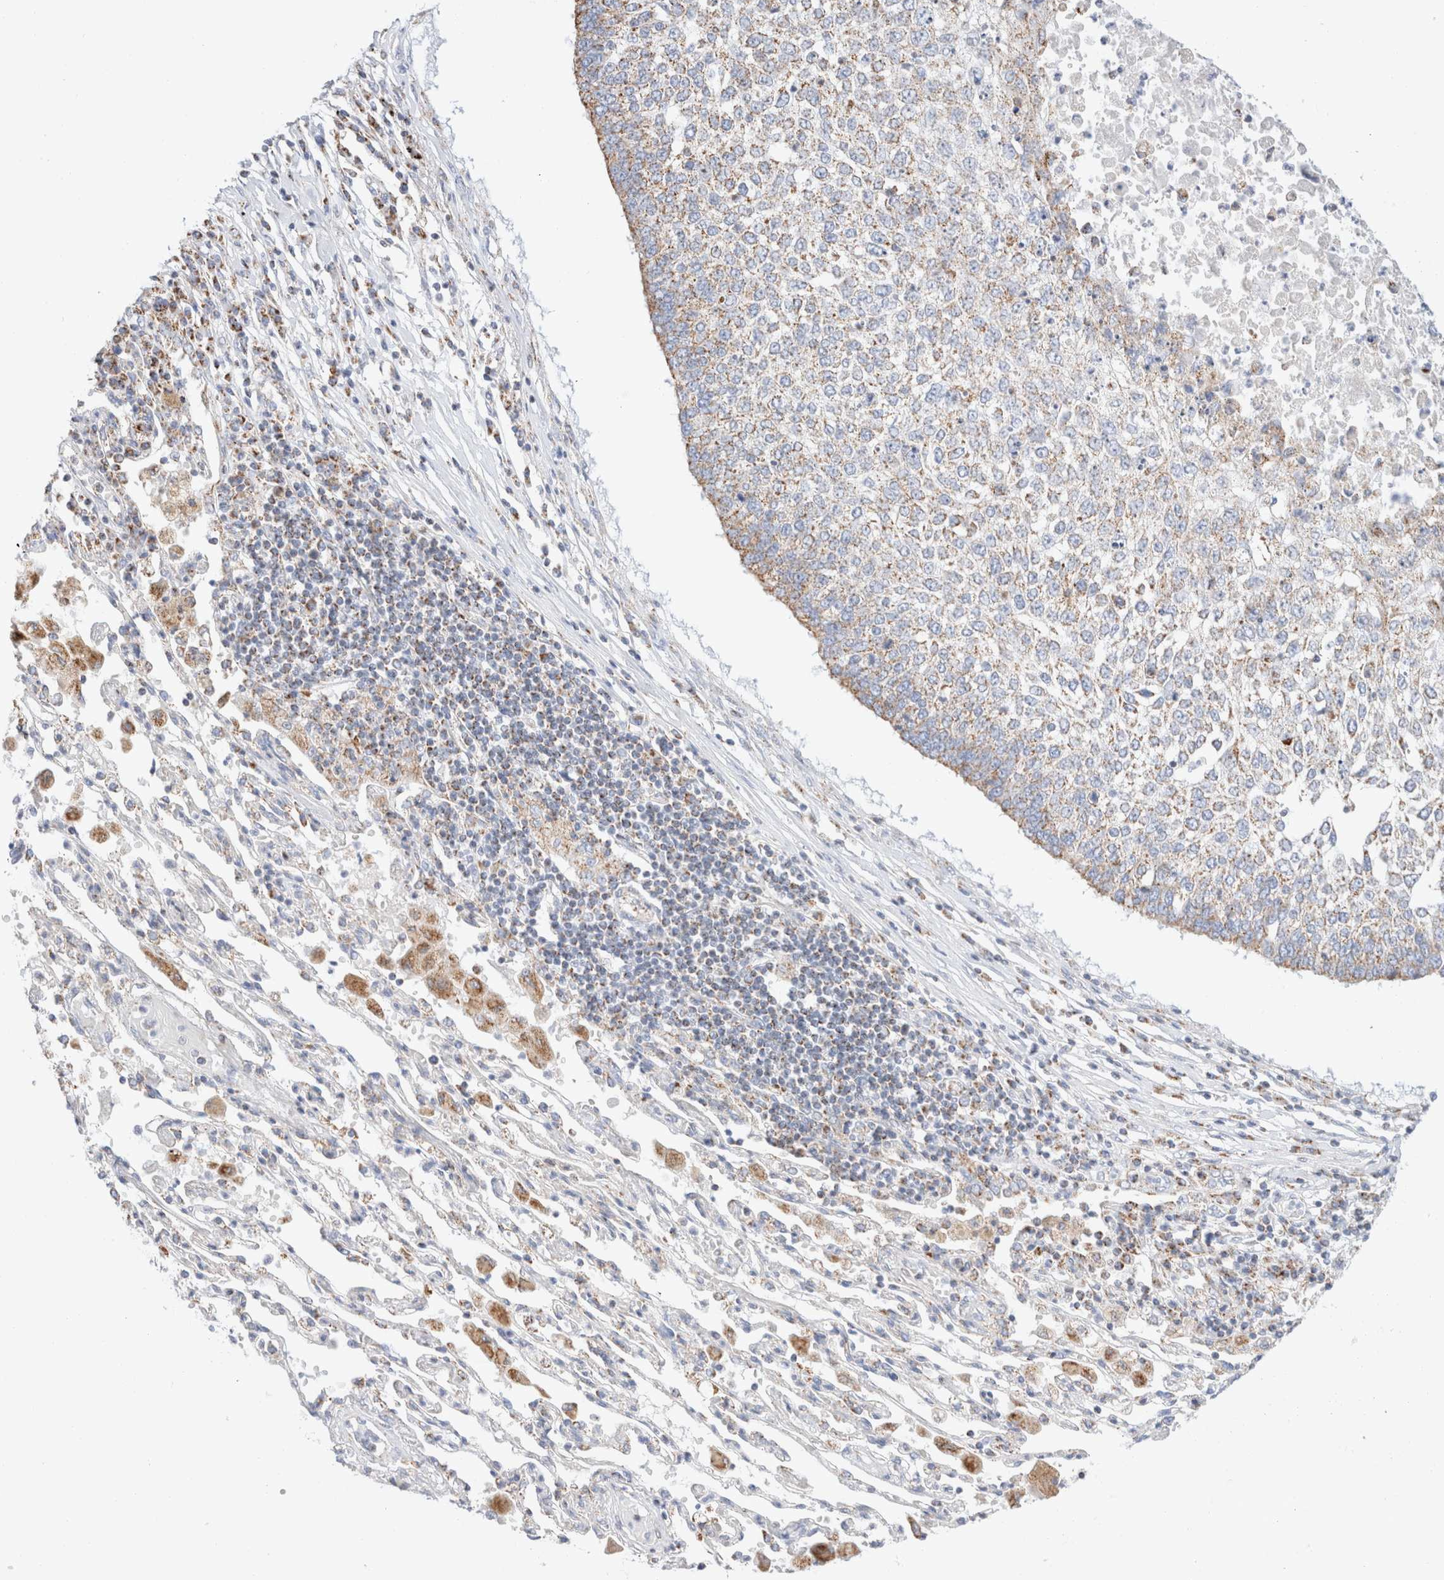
{"staining": {"intensity": "weak", "quantity": ">75%", "location": "cytoplasmic/membranous"}, "tissue": "lung cancer", "cell_type": "Tumor cells", "image_type": "cancer", "snomed": [{"axis": "morphology", "description": "Normal tissue, NOS"}, {"axis": "morphology", "description": "Squamous cell carcinoma, NOS"}, {"axis": "topography", "description": "Cartilage tissue"}, {"axis": "topography", "description": "Bronchus"}, {"axis": "topography", "description": "Lung"}, {"axis": "topography", "description": "Peripheral nerve tissue"}], "caption": "Protein expression analysis of squamous cell carcinoma (lung) exhibits weak cytoplasmic/membranous positivity in approximately >75% of tumor cells. (brown staining indicates protein expression, while blue staining denotes nuclei).", "gene": "ATP6V1C1", "patient": {"sex": "female", "age": 49}}